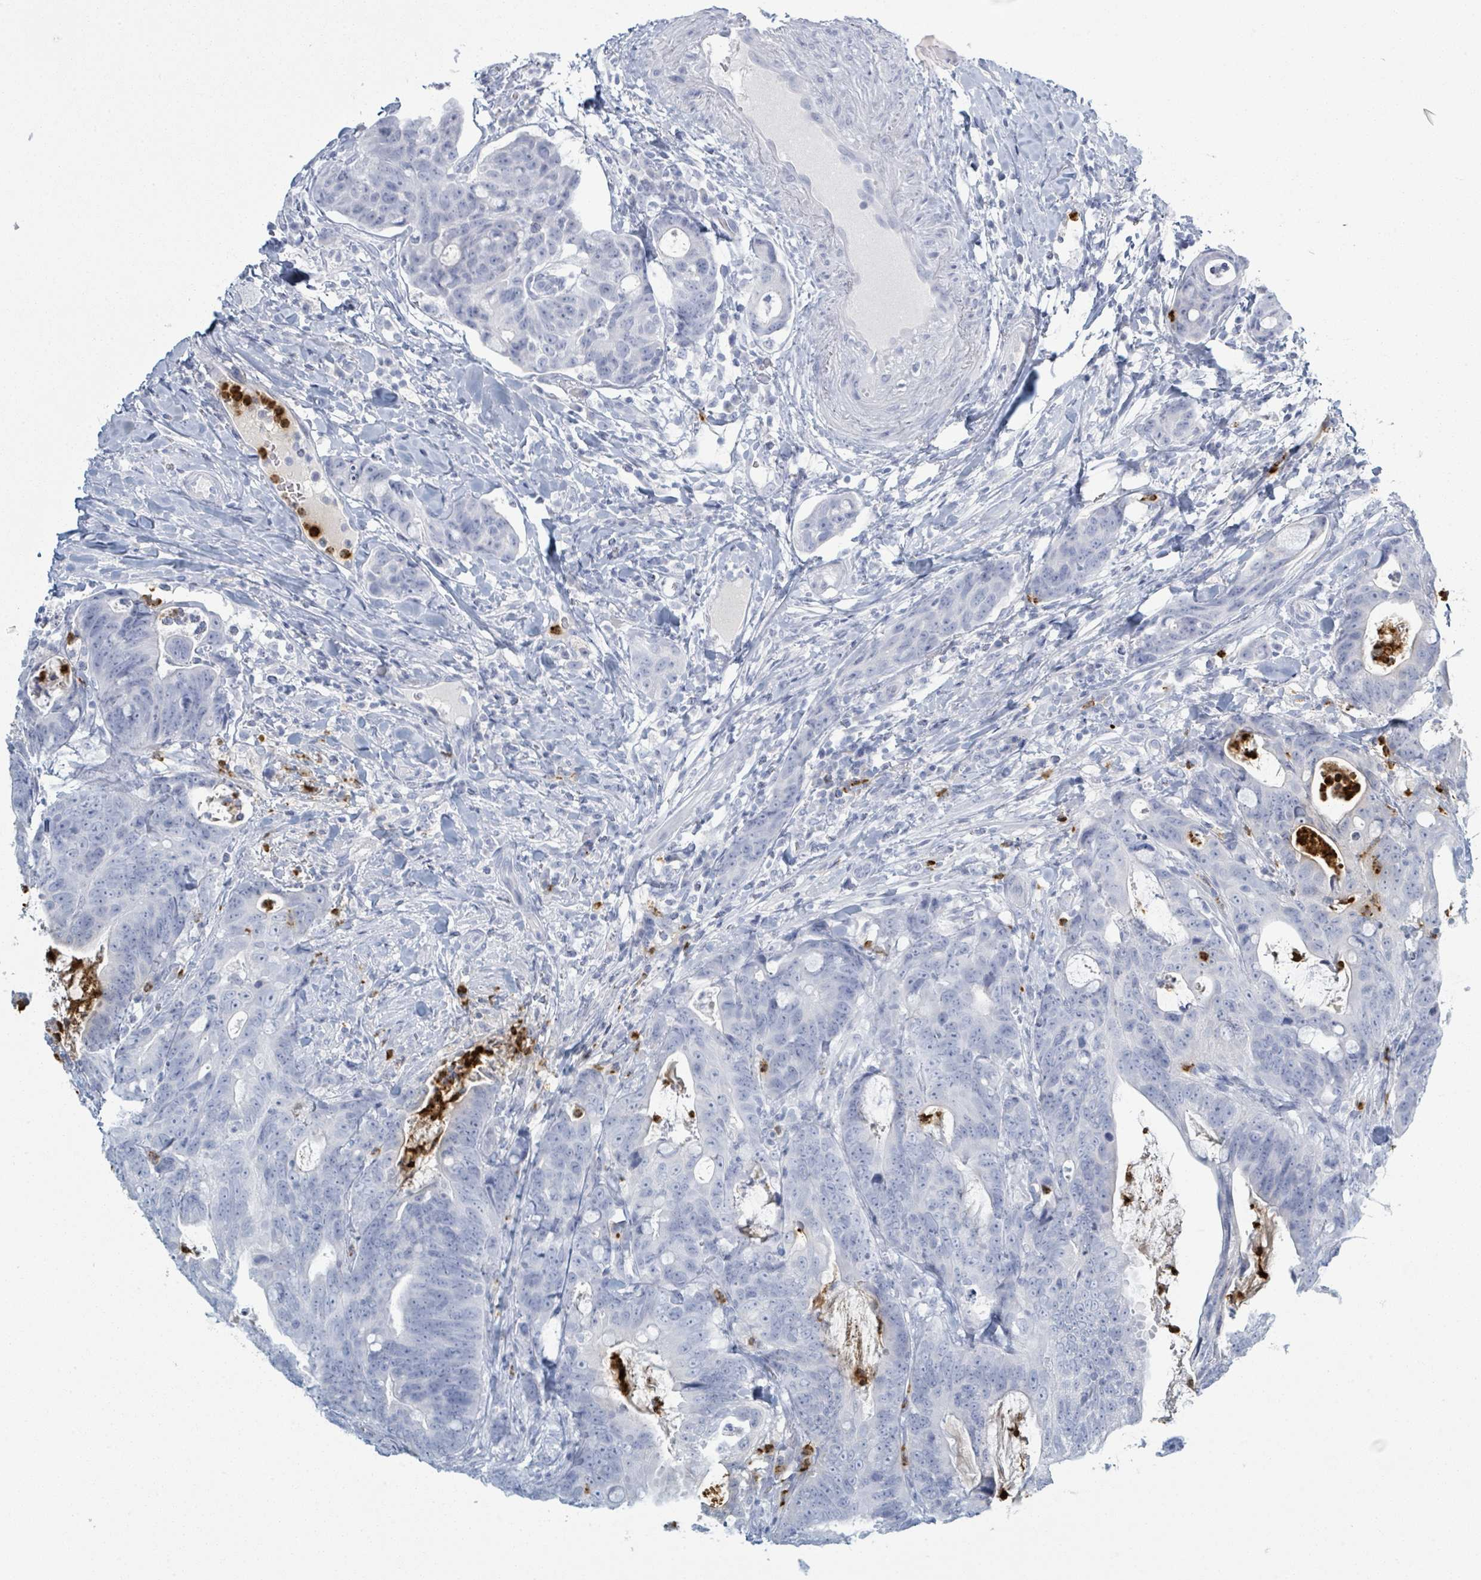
{"staining": {"intensity": "negative", "quantity": "none", "location": "none"}, "tissue": "colorectal cancer", "cell_type": "Tumor cells", "image_type": "cancer", "snomed": [{"axis": "morphology", "description": "Adenocarcinoma, NOS"}, {"axis": "topography", "description": "Colon"}], "caption": "This photomicrograph is of colorectal adenocarcinoma stained with immunohistochemistry (IHC) to label a protein in brown with the nuclei are counter-stained blue. There is no expression in tumor cells.", "gene": "DEFA4", "patient": {"sex": "female", "age": 82}}